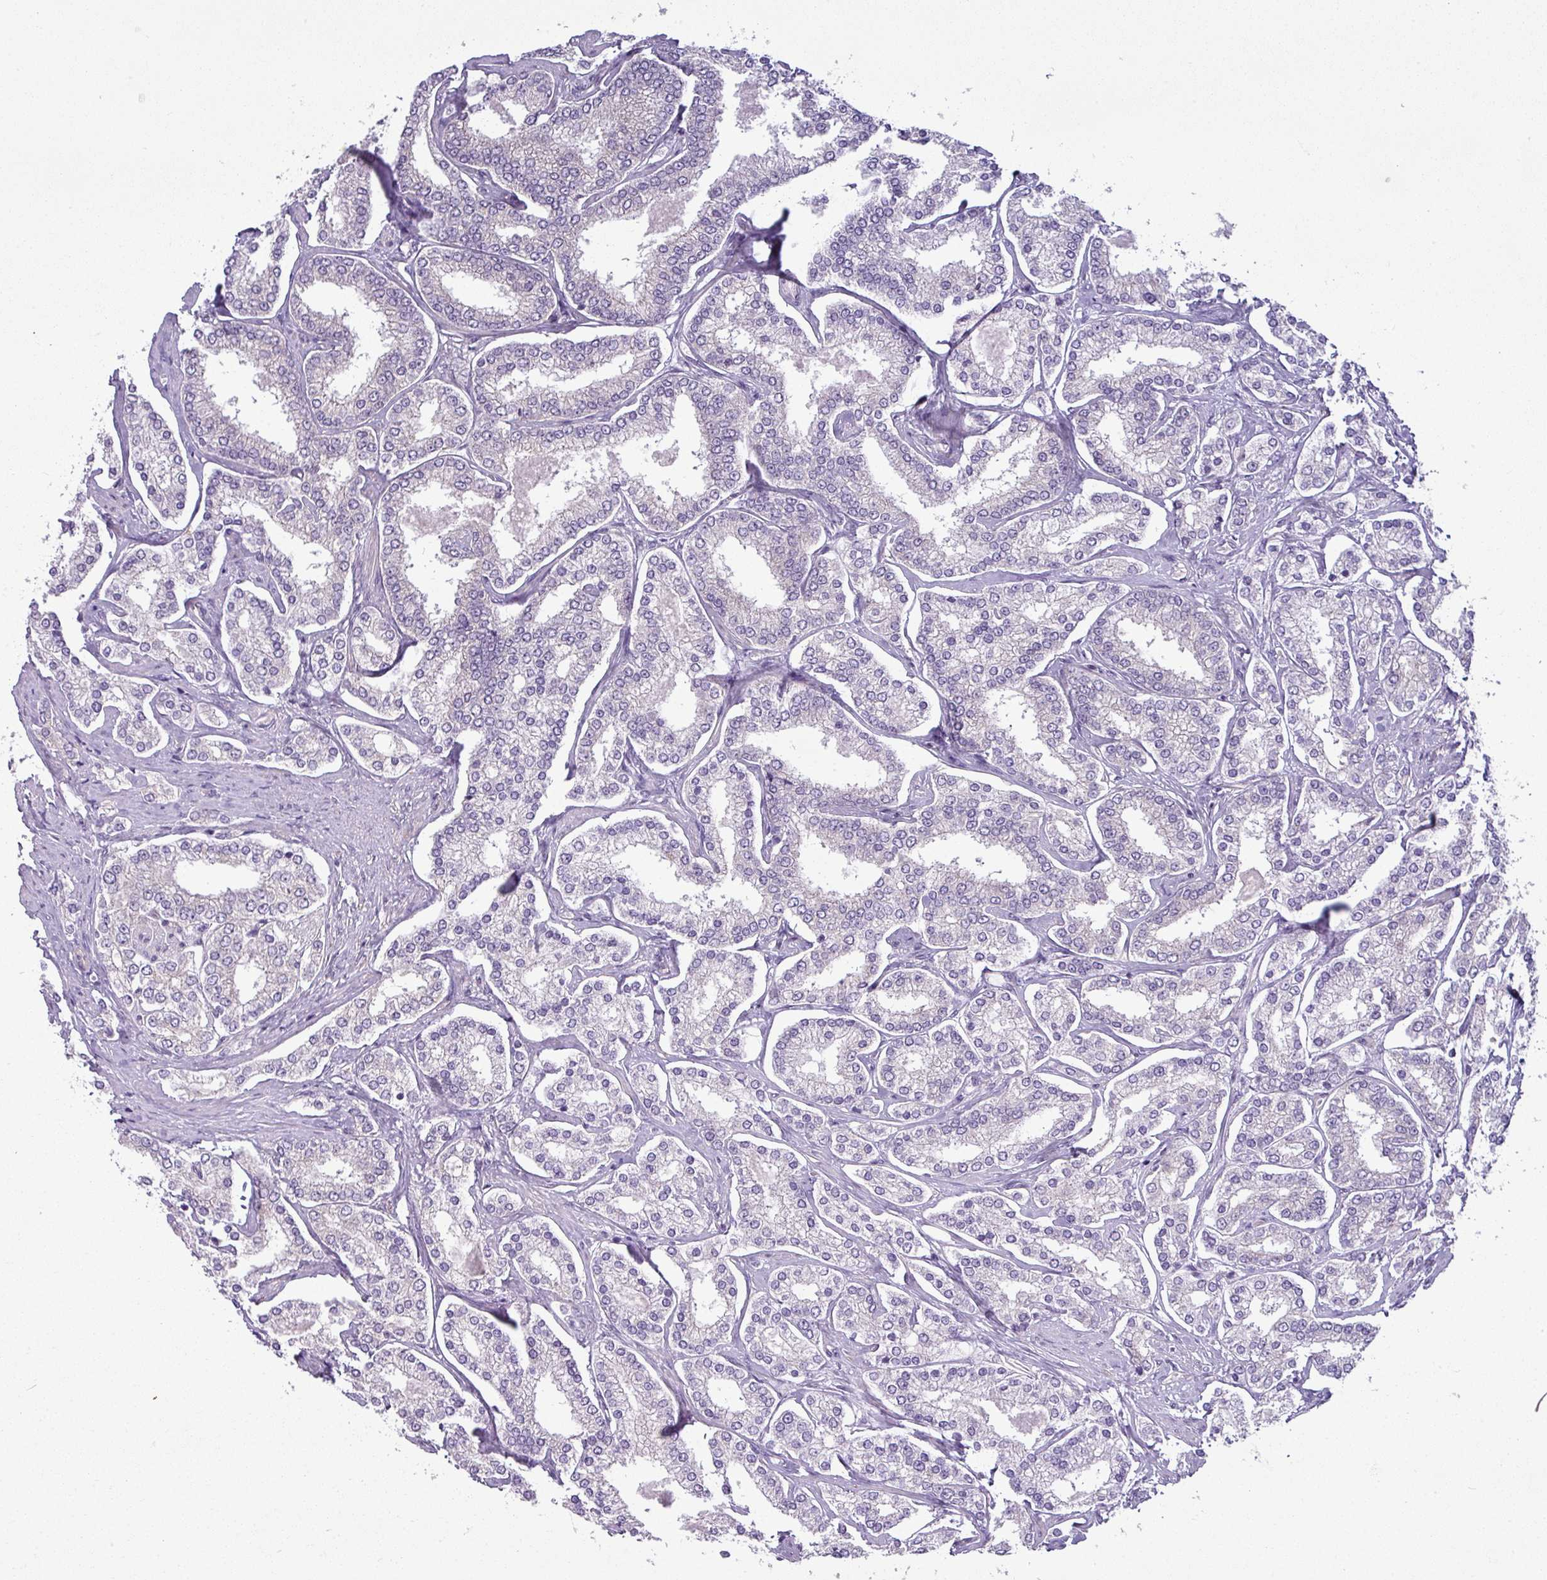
{"staining": {"intensity": "negative", "quantity": "none", "location": "none"}, "tissue": "prostate cancer", "cell_type": "Tumor cells", "image_type": "cancer", "snomed": [{"axis": "morphology", "description": "Normal tissue, NOS"}, {"axis": "morphology", "description": "Adenocarcinoma, High grade"}, {"axis": "topography", "description": "Prostate"}], "caption": "There is no significant staining in tumor cells of adenocarcinoma (high-grade) (prostate). (DAB (3,3'-diaminobenzidine) IHC, high magnification).", "gene": "TOR1AIP2", "patient": {"sex": "male", "age": 83}}